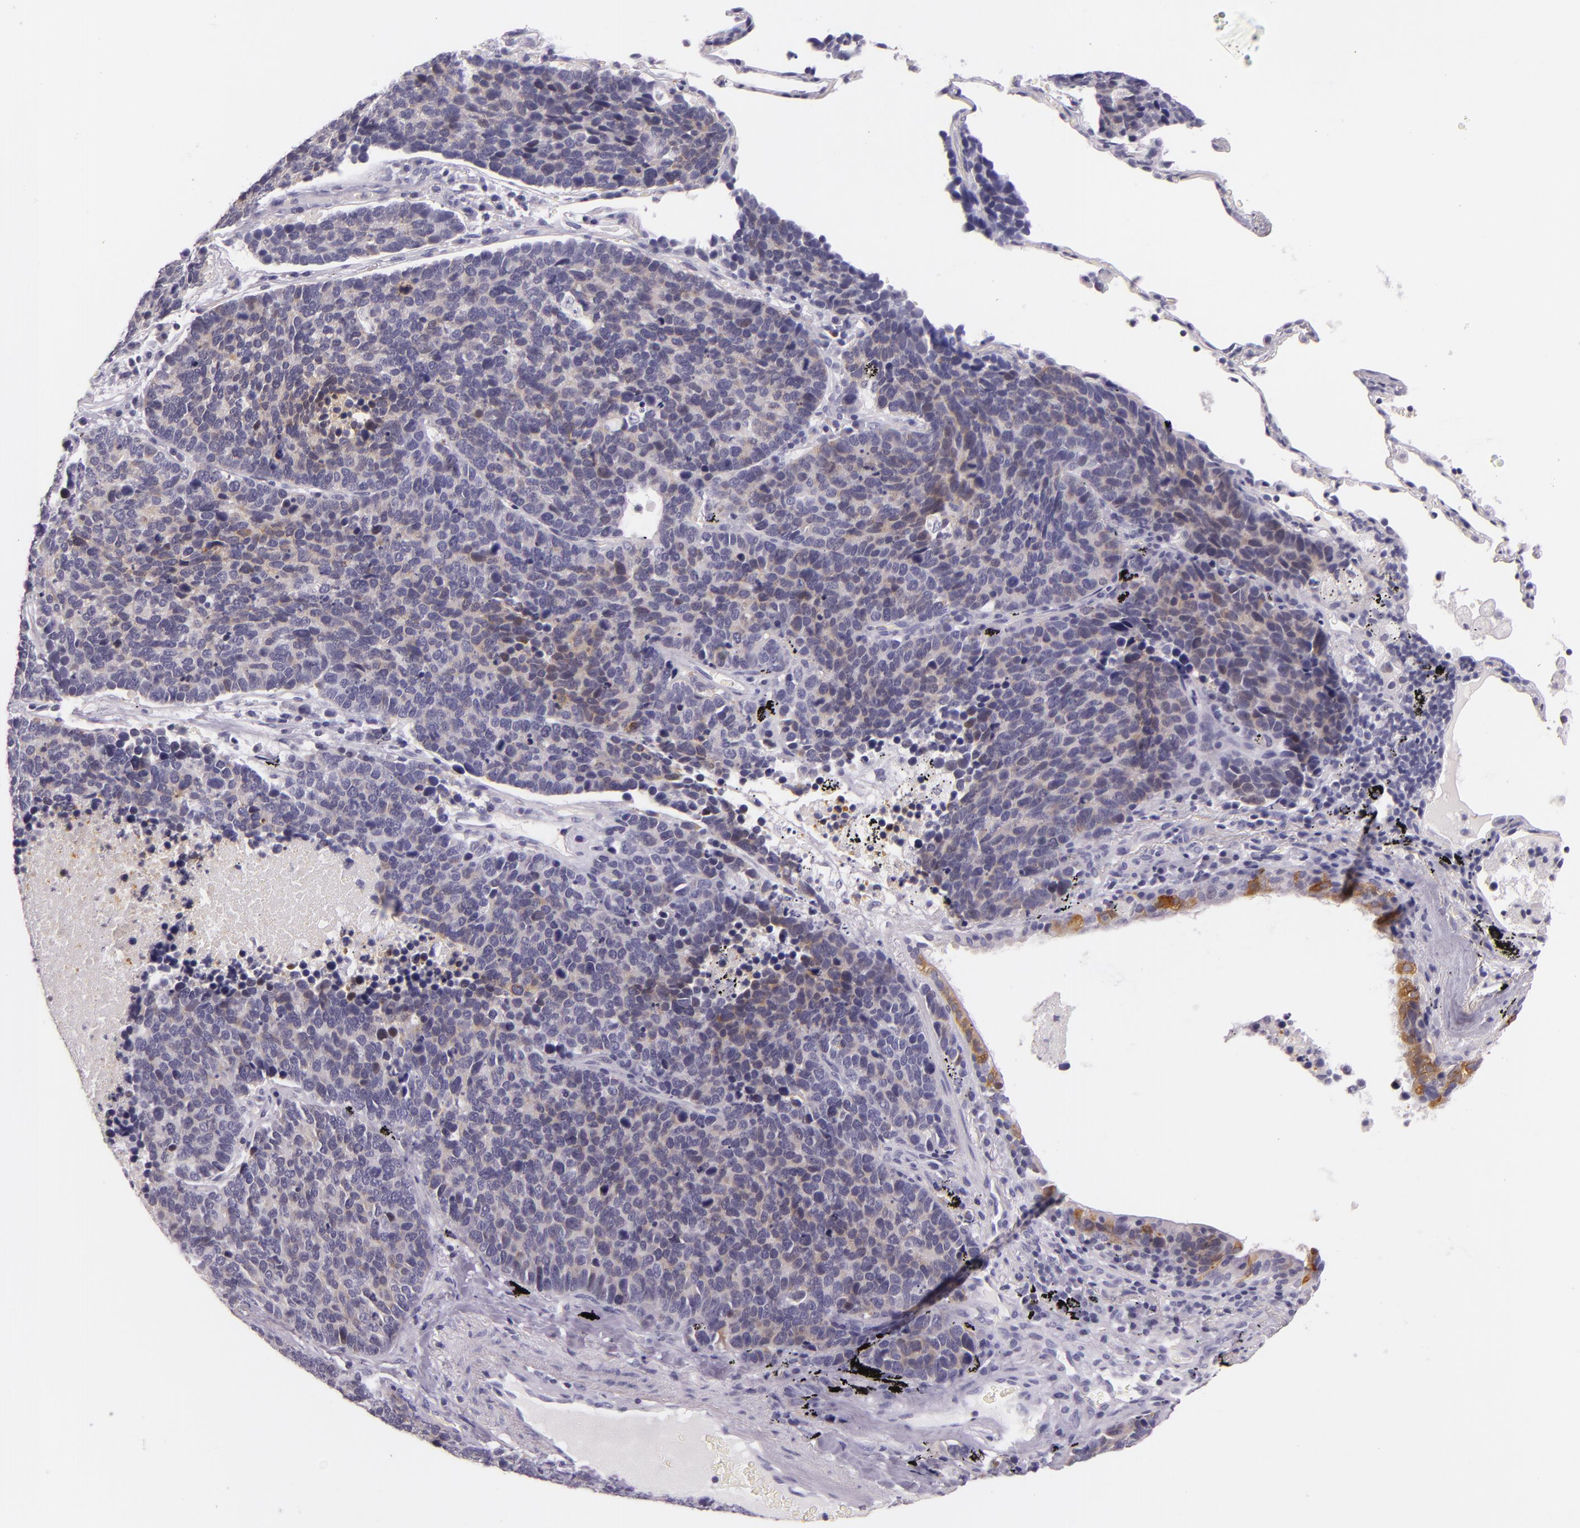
{"staining": {"intensity": "weak", "quantity": "<25%", "location": "cytoplasmic/membranous"}, "tissue": "lung cancer", "cell_type": "Tumor cells", "image_type": "cancer", "snomed": [{"axis": "morphology", "description": "Neoplasm, malignant, NOS"}, {"axis": "topography", "description": "Lung"}], "caption": "Lung malignant neoplasm stained for a protein using immunohistochemistry reveals no expression tumor cells.", "gene": "HSP90AA1", "patient": {"sex": "female", "age": 75}}